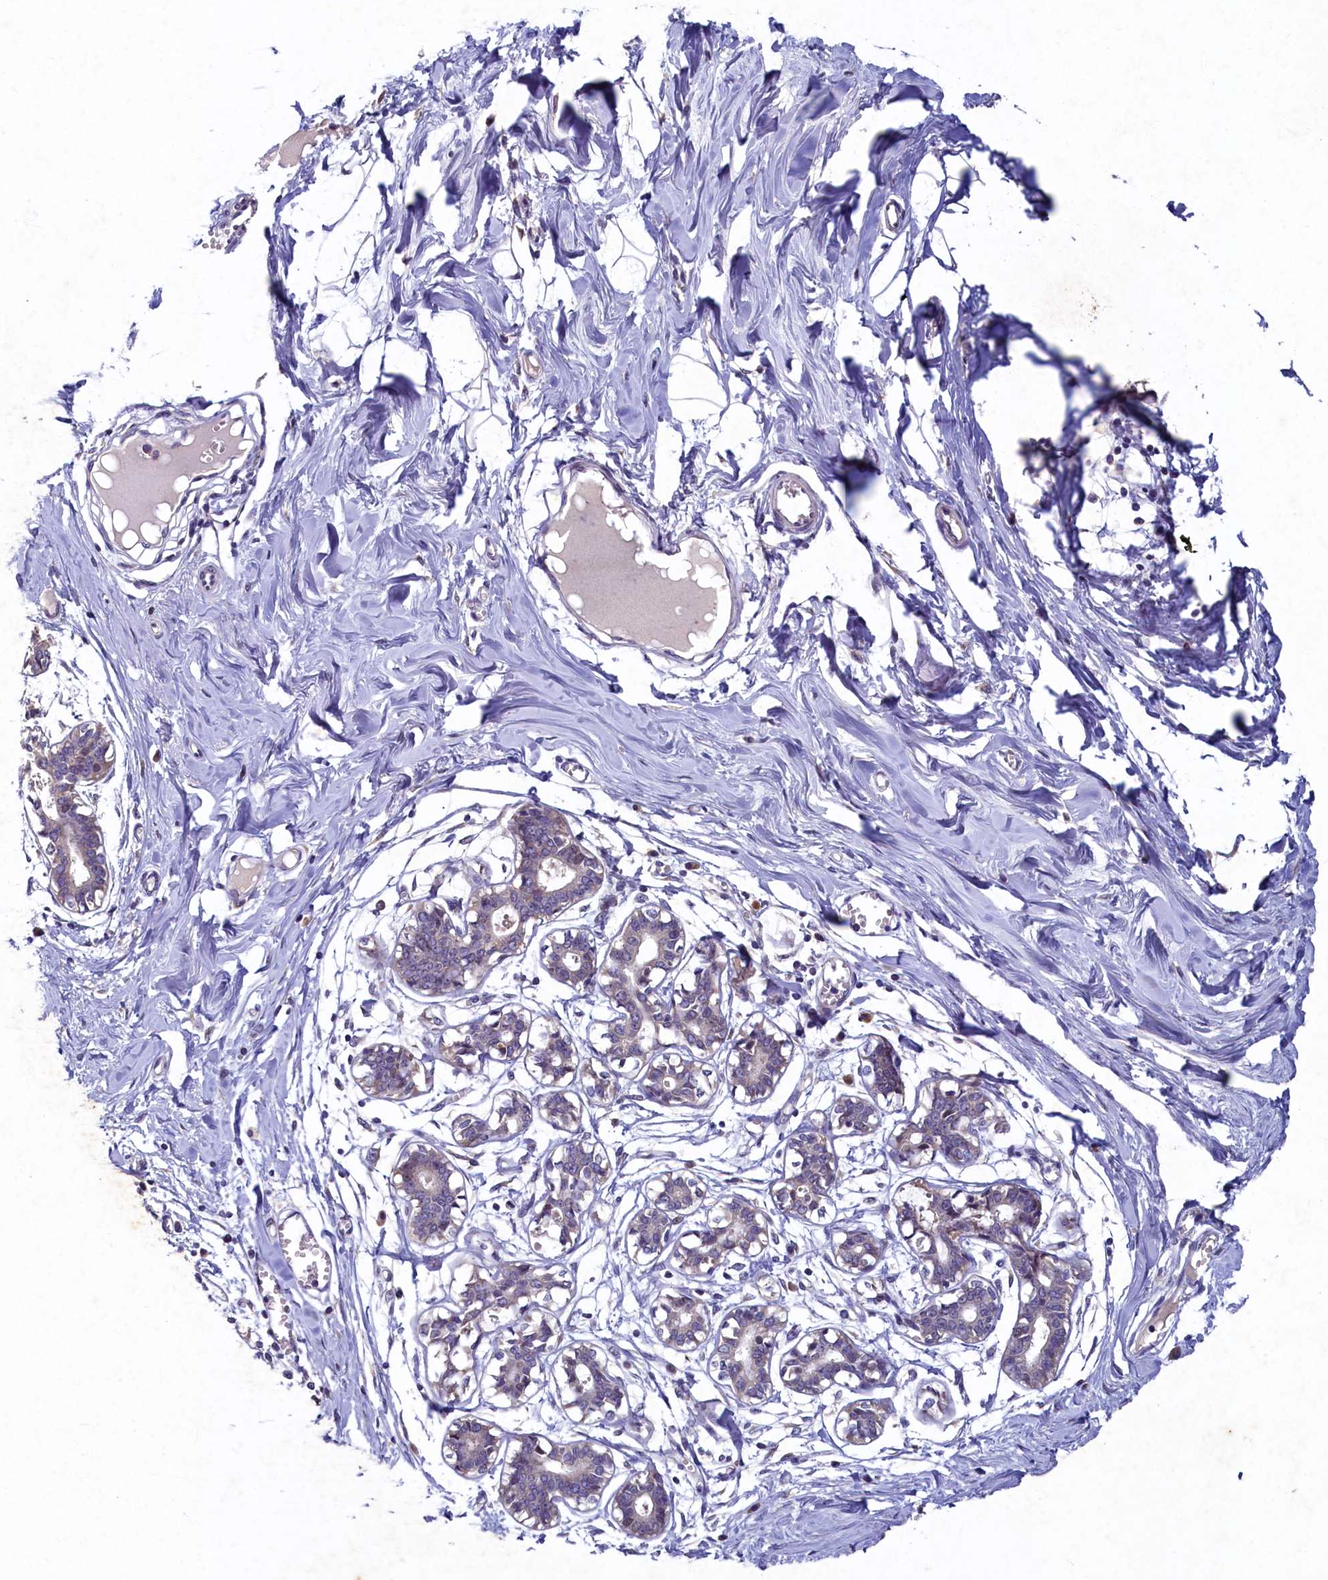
{"staining": {"intensity": "weak", "quantity": "25%-75%", "location": "cytoplasmic/membranous,nuclear"}, "tissue": "breast", "cell_type": "Adipocytes", "image_type": "normal", "snomed": [{"axis": "morphology", "description": "Normal tissue, NOS"}, {"axis": "topography", "description": "Breast"}], "caption": "Human breast stained for a protein (brown) shows weak cytoplasmic/membranous,nuclear positive staining in approximately 25%-75% of adipocytes.", "gene": "LATS2", "patient": {"sex": "female", "age": 27}}